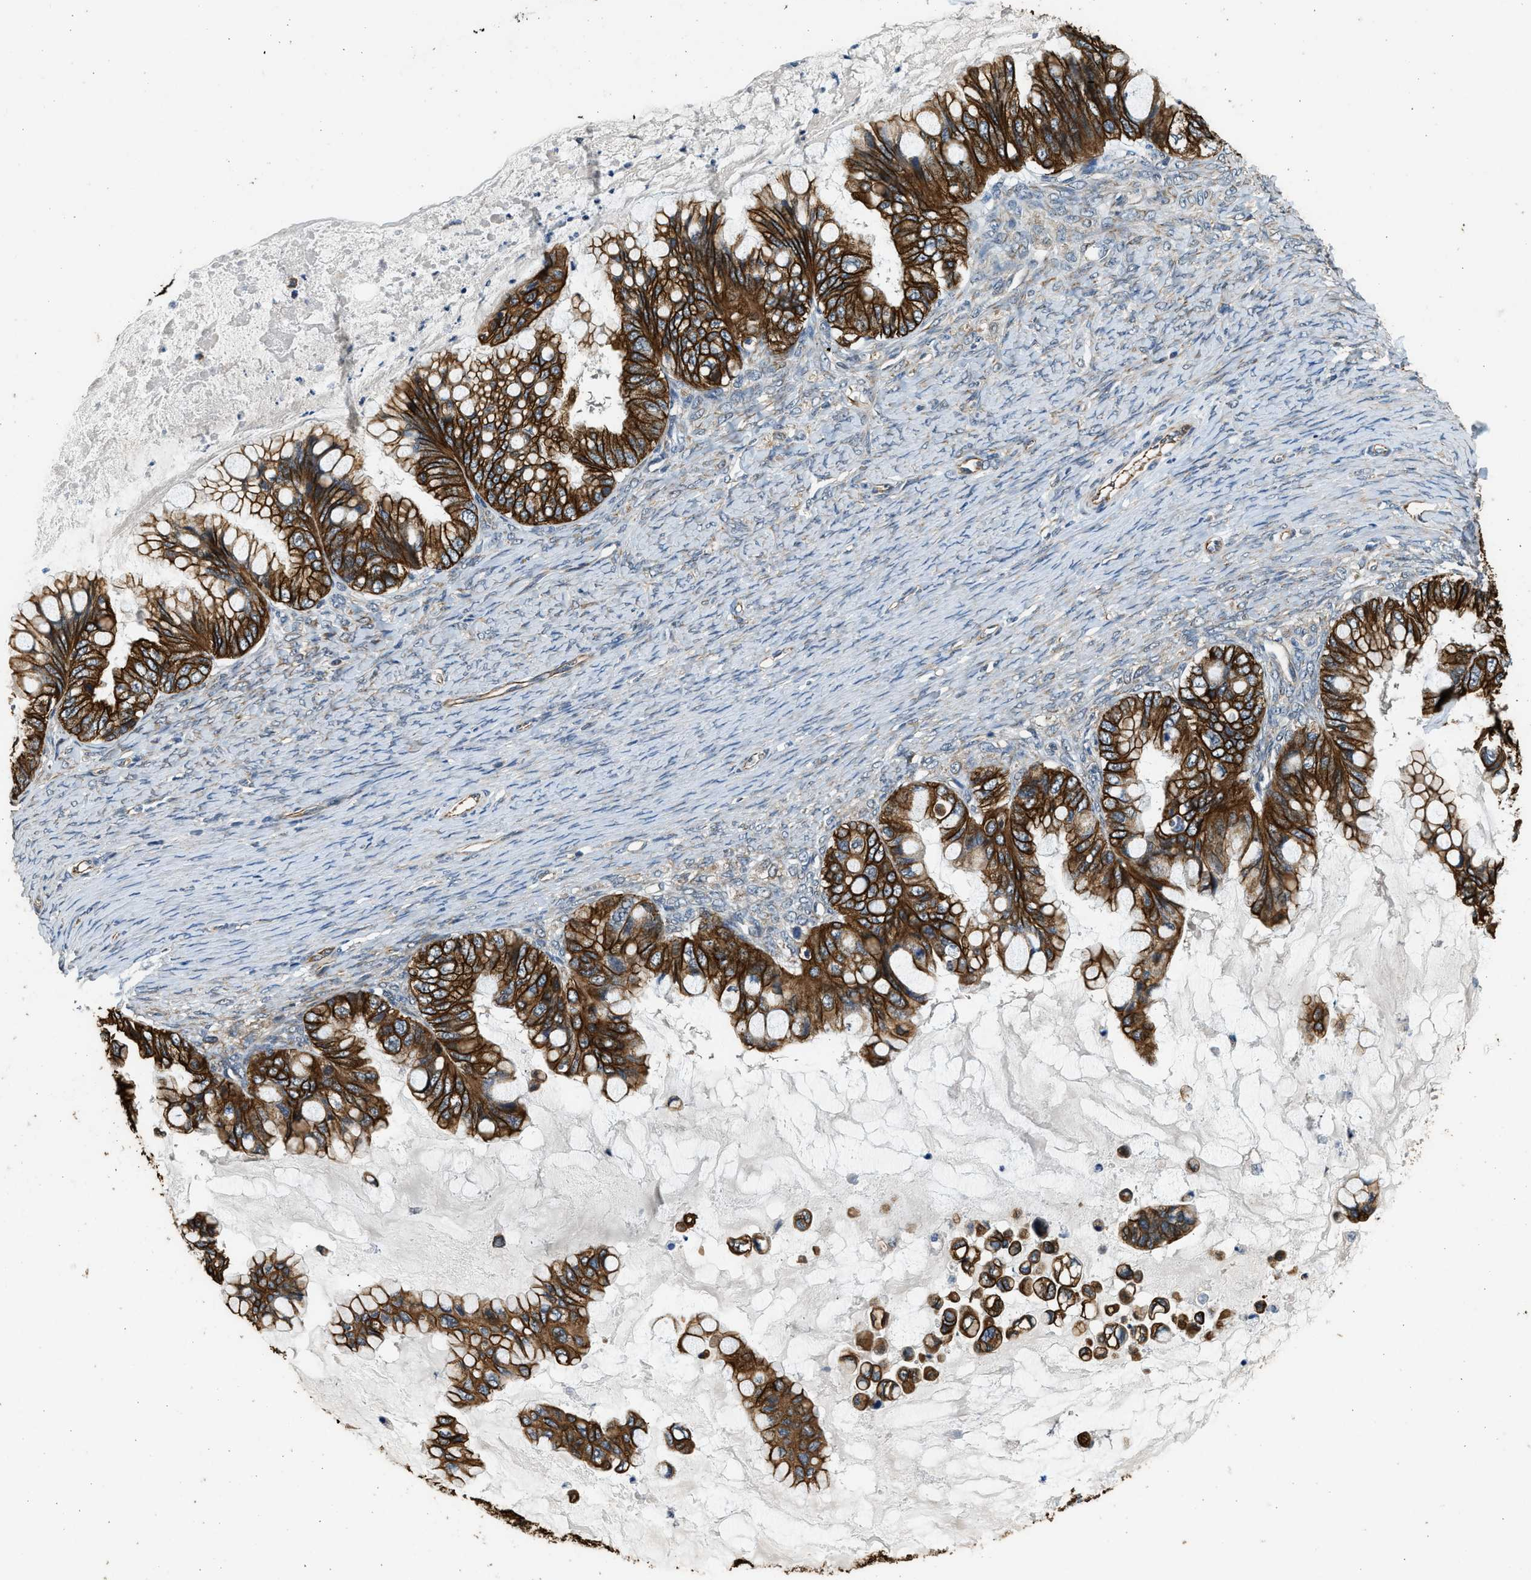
{"staining": {"intensity": "strong", "quantity": ">75%", "location": "cytoplasmic/membranous"}, "tissue": "ovarian cancer", "cell_type": "Tumor cells", "image_type": "cancer", "snomed": [{"axis": "morphology", "description": "Cystadenocarcinoma, mucinous, NOS"}, {"axis": "topography", "description": "Ovary"}], "caption": "Immunohistochemistry (IHC) of human ovarian cancer reveals high levels of strong cytoplasmic/membranous staining in approximately >75% of tumor cells.", "gene": "PCLO", "patient": {"sex": "female", "age": 80}}